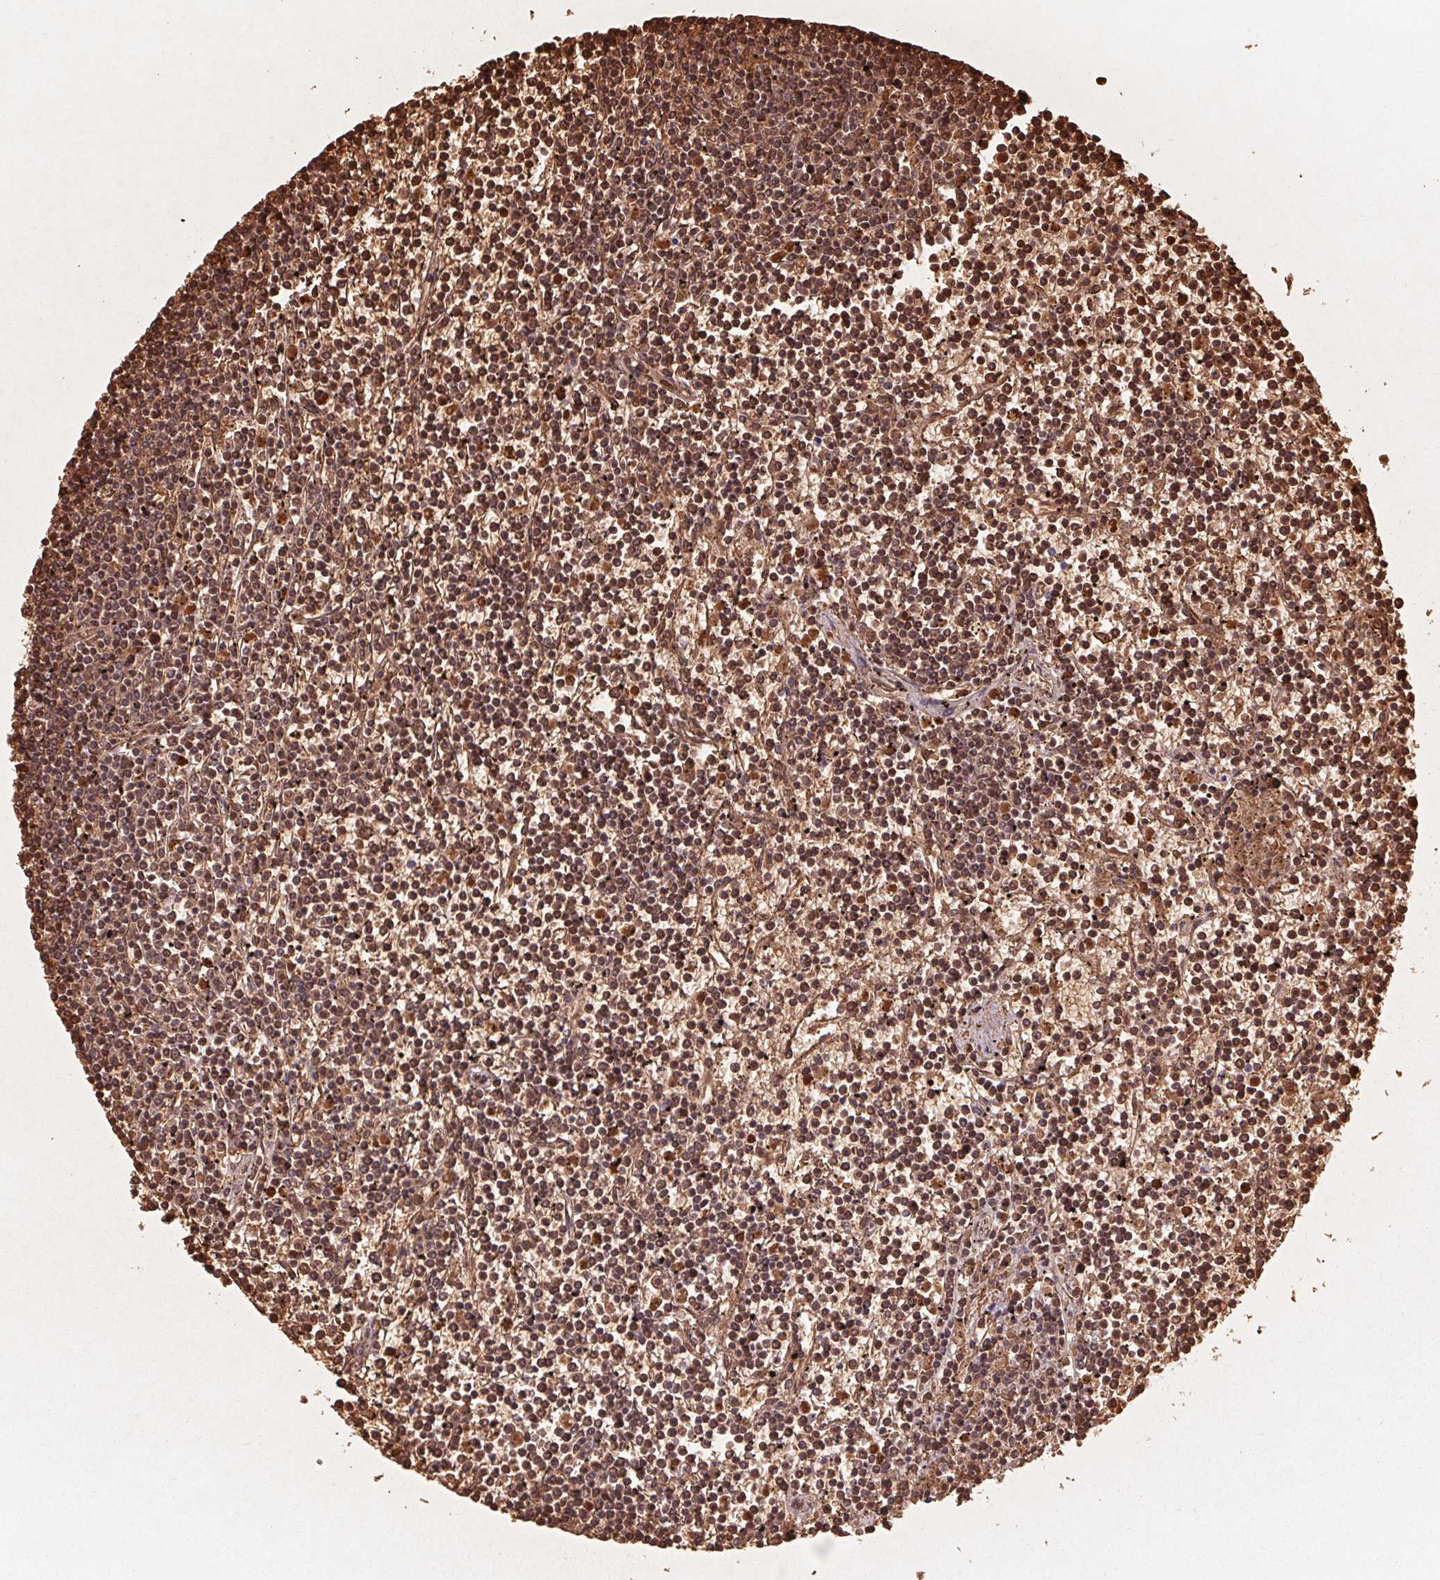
{"staining": {"intensity": "moderate", "quantity": ">75%", "location": "cytoplasmic/membranous,nuclear"}, "tissue": "lymphoma", "cell_type": "Tumor cells", "image_type": "cancer", "snomed": [{"axis": "morphology", "description": "Malignant lymphoma, non-Hodgkin's type, Low grade"}, {"axis": "topography", "description": "Spleen"}], "caption": "DAB (3,3'-diaminobenzidine) immunohistochemical staining of lymphoma reveals moderate cytoplasmic/membranous and nuclear protein expression in about >75% of tumor cells. (DAB (3,3'-diaminobenzidine) IHC, brown staining for protein, blue staining for nuclei).", "gene": "HBQ1", "patient": {"sex": "female", "age": 19}}